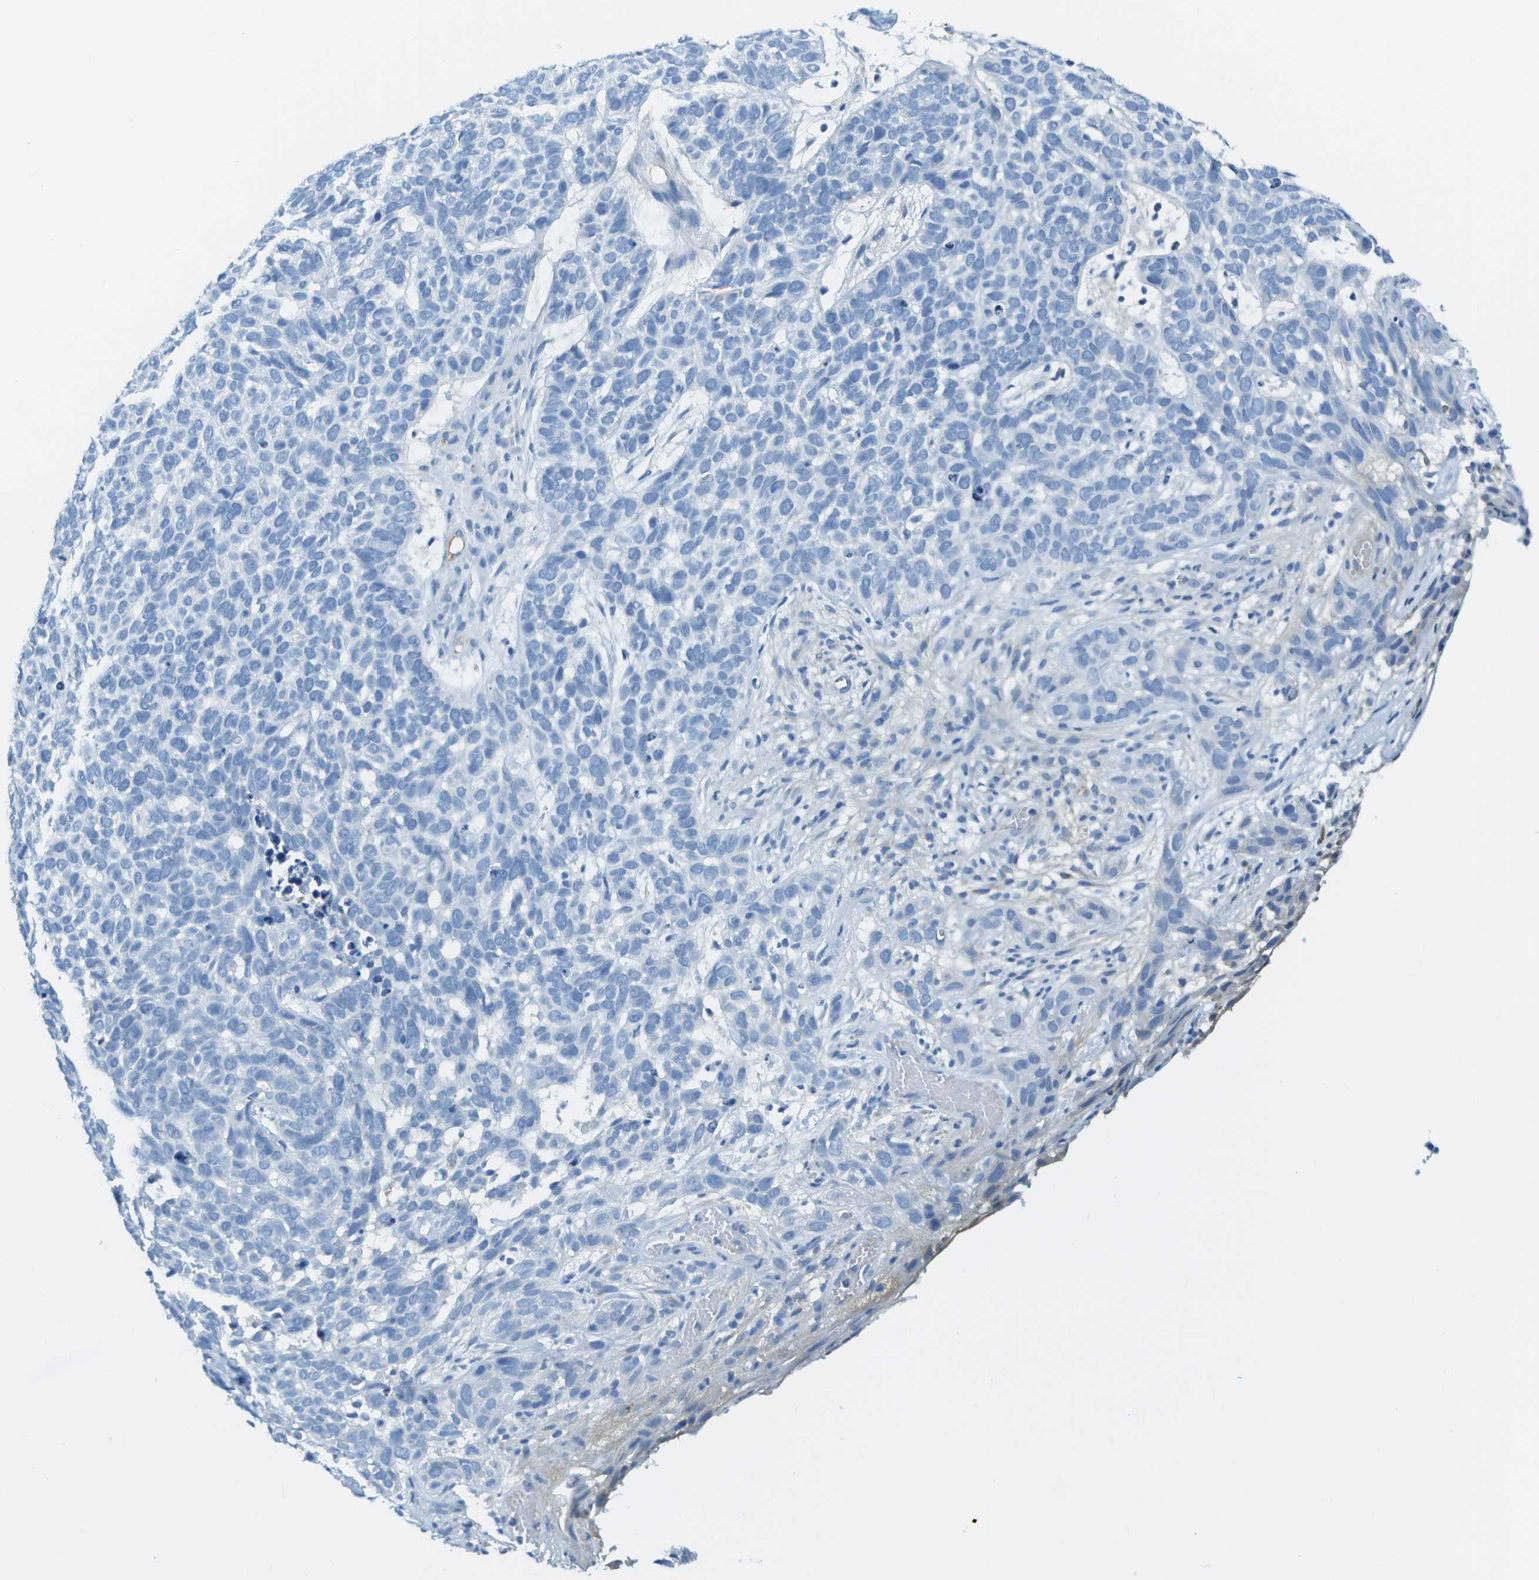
{"staining": {"intensity": "negative", "quantity": "none", "location": "none"}, "tissue": "skin cancer", "cell_type": "Tumor cells", "image_type": "cancer", "snomed": [{"axis": "morphology", "description": "Basal cell carcinoma"}, {"axis": "topography", "description": "Skin"}], "caption": "Immunohistochemistry of human skin cancer (basal cell carcinoma) demonstrates no positivity in tumor cells.", "gene": "C1S", "patient": {"sex": "male", "age": 87}}